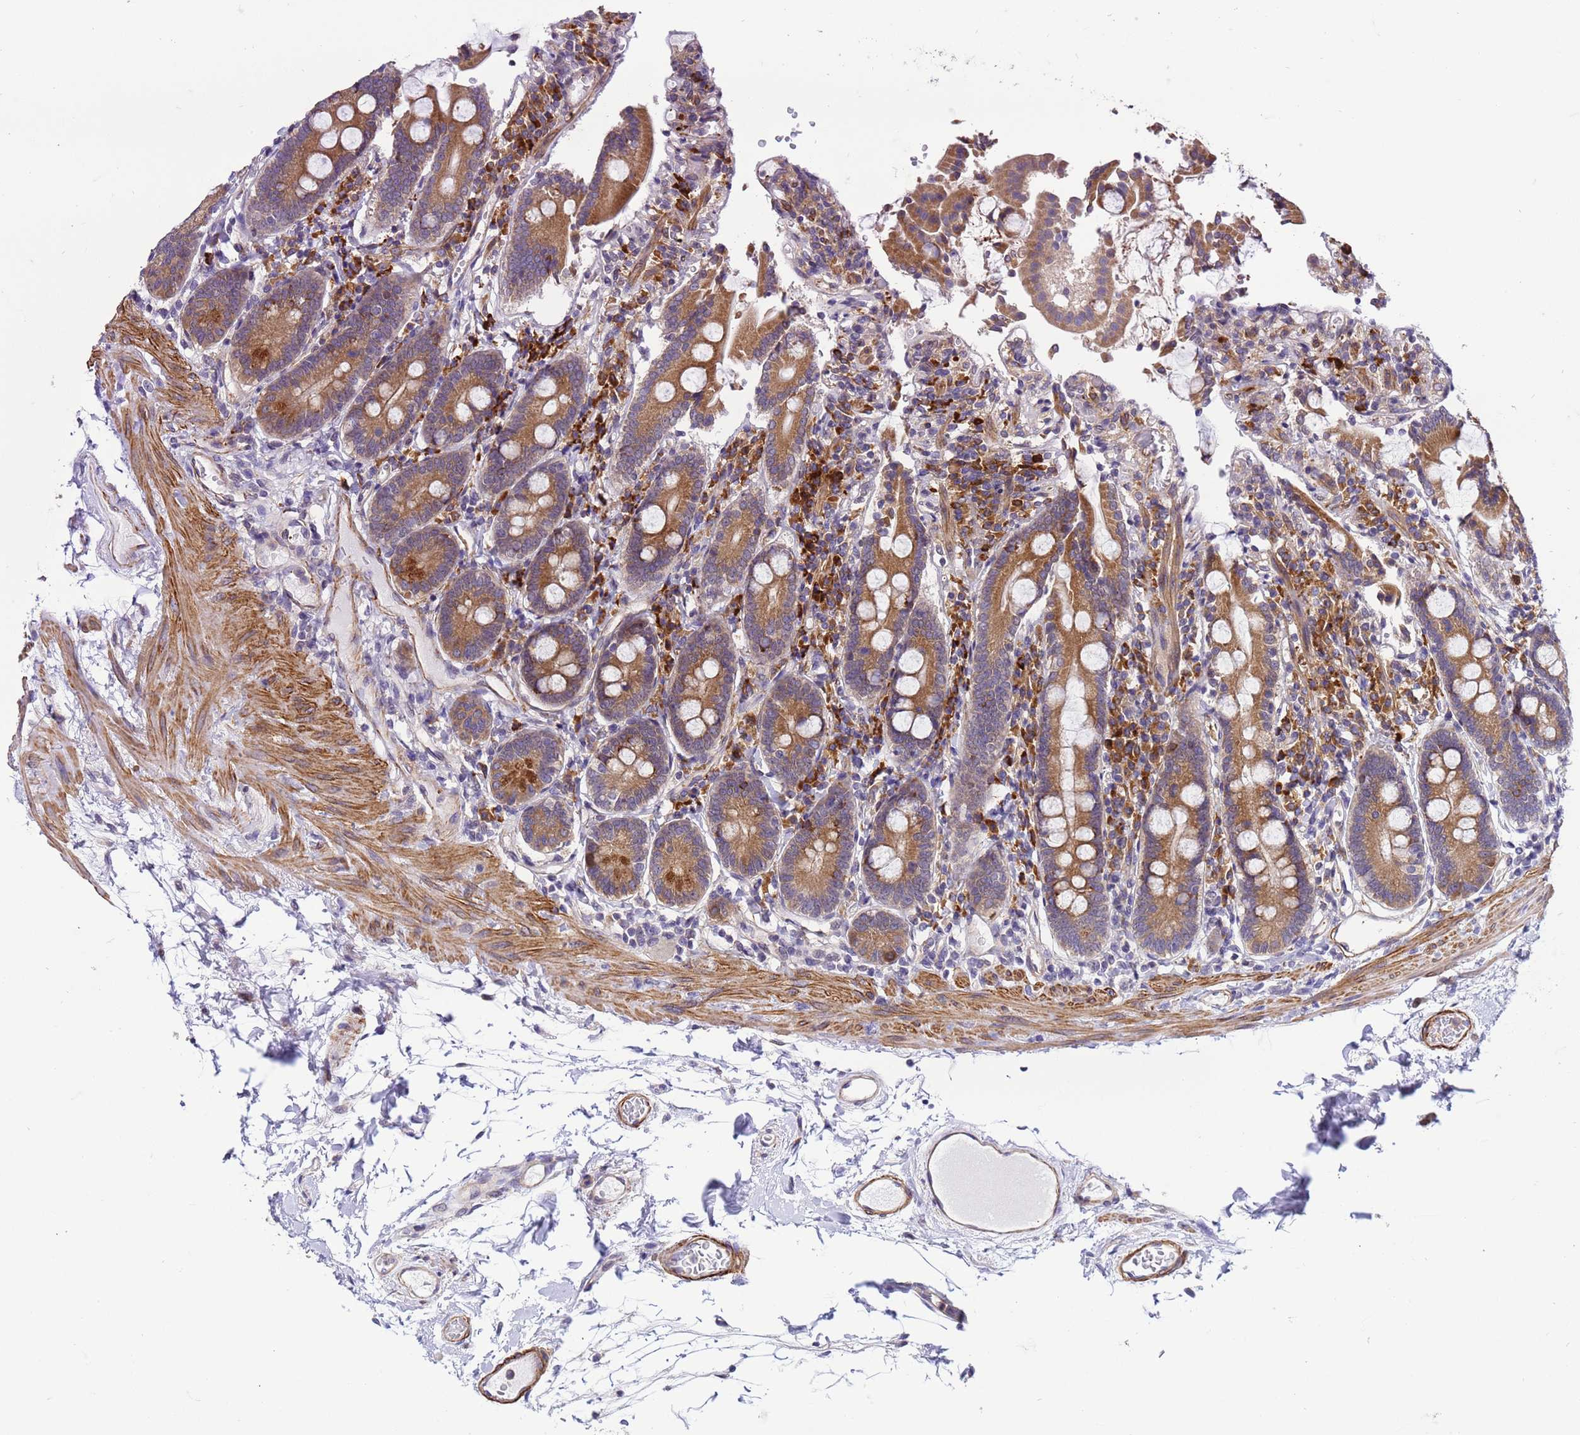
{"staining": {"intensity": "moderate", "quantity": ">75%", "location": "cytoplasmic/membranous"}, "tissue": "duodenum", "cell_type": "Glandular cells", "image_type": "normal", "snomed": [{"axis": "morphology", "description": "Normal tissue, NOS"}, {"axis": "topography", "description": "Duodenum"}], "caption": "DAB (3,3'-diaminobenzidine) immunohistochemical staining of benign human duodenum exhibits moderate cytoplasmic/membranous protein expression in approximately >75% of glandular cells.", "gene": "GEN1", "patient": {"sex": "male", "age": 55}}